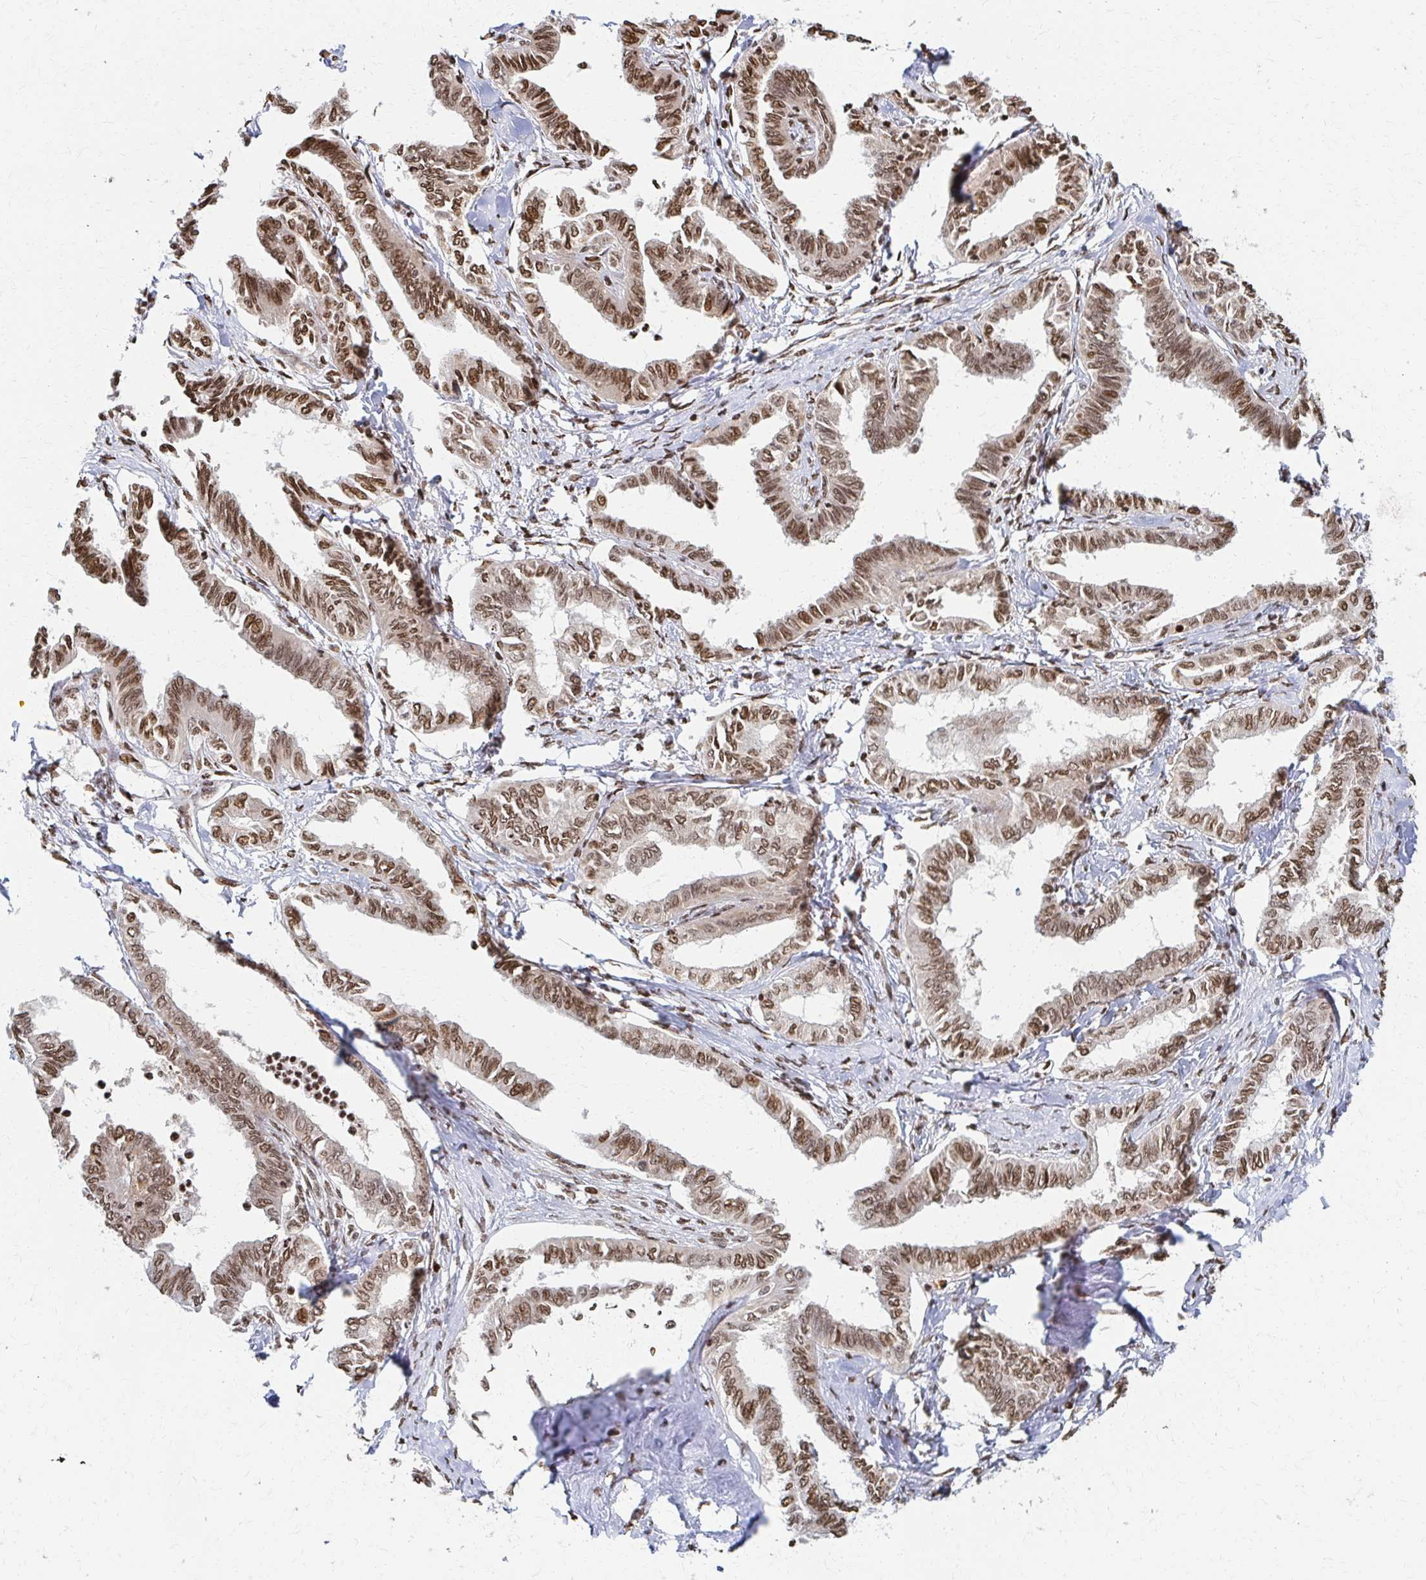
{"staining": {"intensity": "moderate", "quantity": ">75%", "location": "nuclear"}, "tissue": "ovarian cancer", "cell_type": "Tumor cells", "image_type": "cancer", "snomed": [{"axis": "morphology", "description": "Carcinoma, endometroid"}, {"axis": "topography", "description": "Ovary"}], "caption": "IHC (DAB) staining of ovarian cancer demonstrates moderate nuclear protein expression in about >75% of tumor cells.", "gene": "PSMD7", "patient": {"sex": "female", "age": 70}}